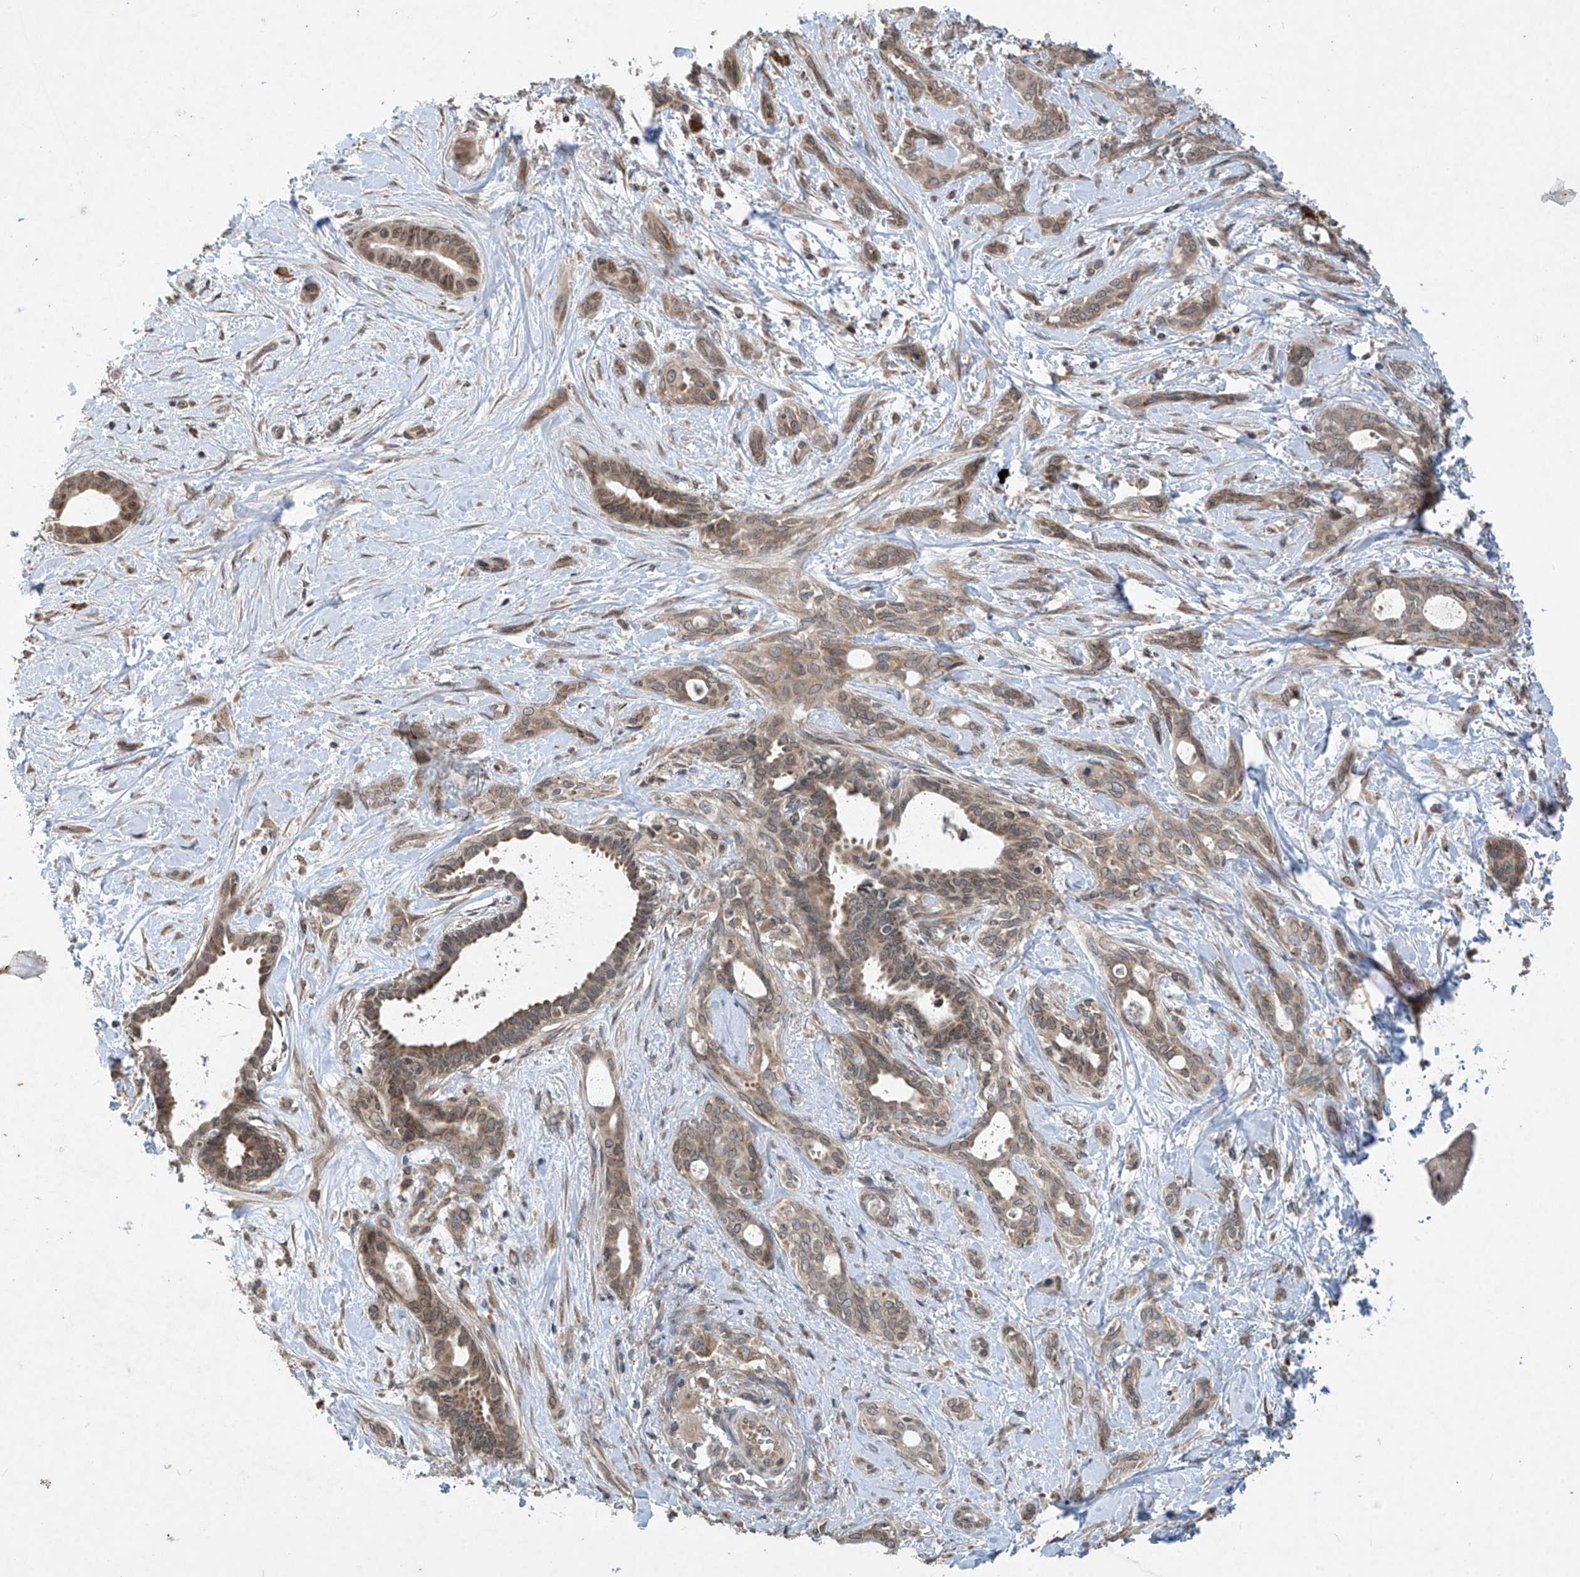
{"staining": {"intensity": "weak", "quantity": "25%-75%", "location": "cytoplasmic/membranous"}, "tissue": "pancreatic cancer", "cell_type": "Tumor cells", "image_type": "cancer", "snomed": [{"axis": "morphology", "description": "Normal tissue, NOS"}, {"axis": "morphology", "description": "Adenocarcinoma, NOS"}, {"axis": "topography", "description": "Pancreas"}, {"axis": "topography", "description": "Peripheral nerve tissue"}], "caption": "Immunohistochemical staining of pancreatic cancer reveals low levels of weak cytoplasmic/membranous protein positivity in about 25%-75% of tumor cells. Ihc stains the protein in brown and the nuclei are stained blue.", "gene": "RPL34", "patient": {"sex": "female", "age": 63}}